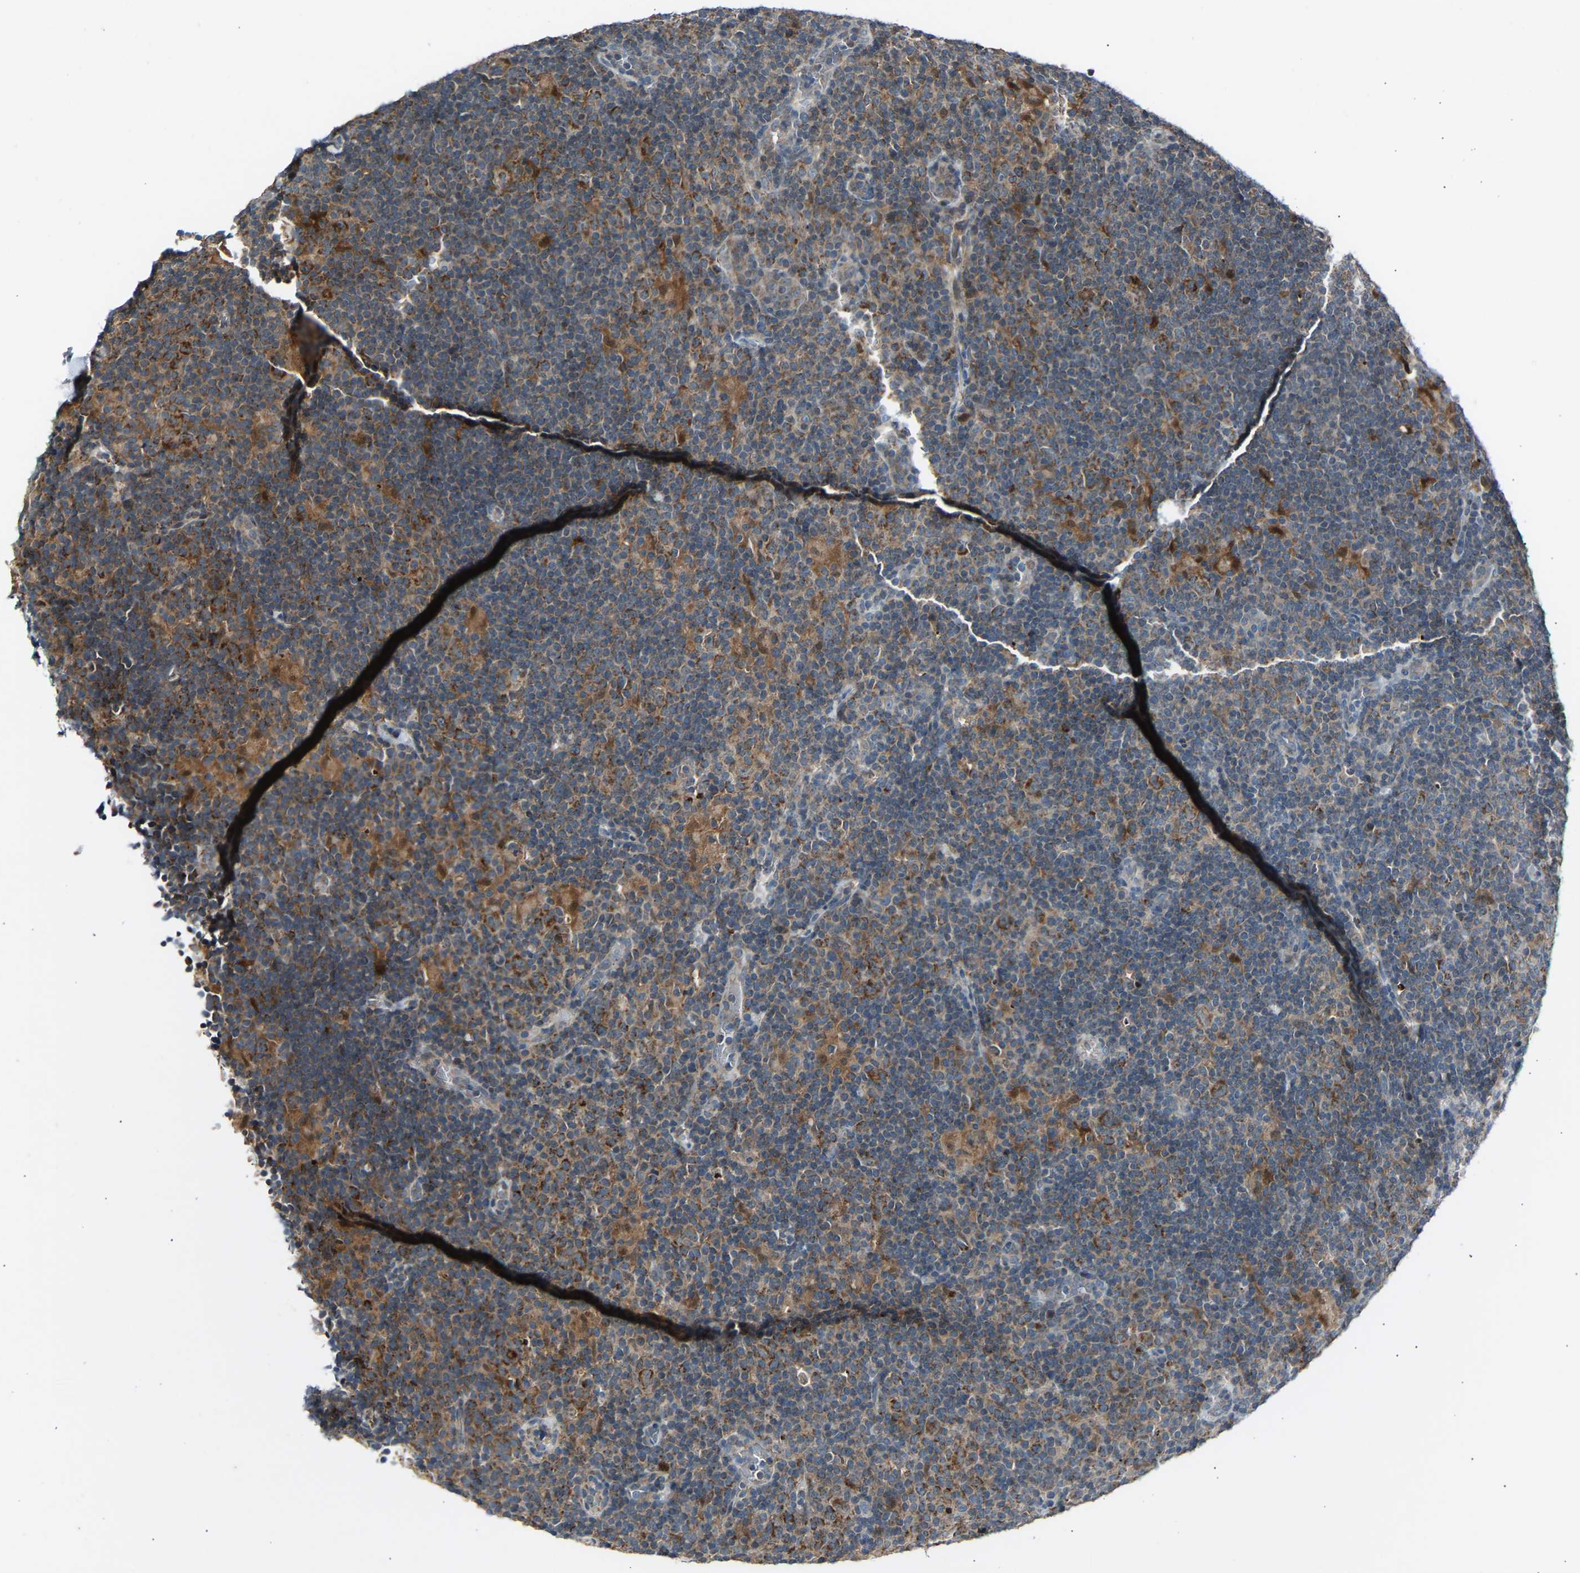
{"staining": {"intensity": "strong", "quantity": ">75%", "location": "cytoplasmic/membranous"}, "tissue": "lymphoma", "cell_type": "Tumor cells", "image_type": "cancer", "snomed": [{"axis": "morphology", "description": "Hodgkin's disease, NOS"}, {"axis": "topography", "description": "Lymph node"}], "caption": "Protein analysis of lymphoma tissue shows strong cytoplasmic/membranous staining in about >75% of tumor cells. Nuclei are stained in blue.", "gene": "SLIRP", "patient": {"sex": "female", "age": 57}}